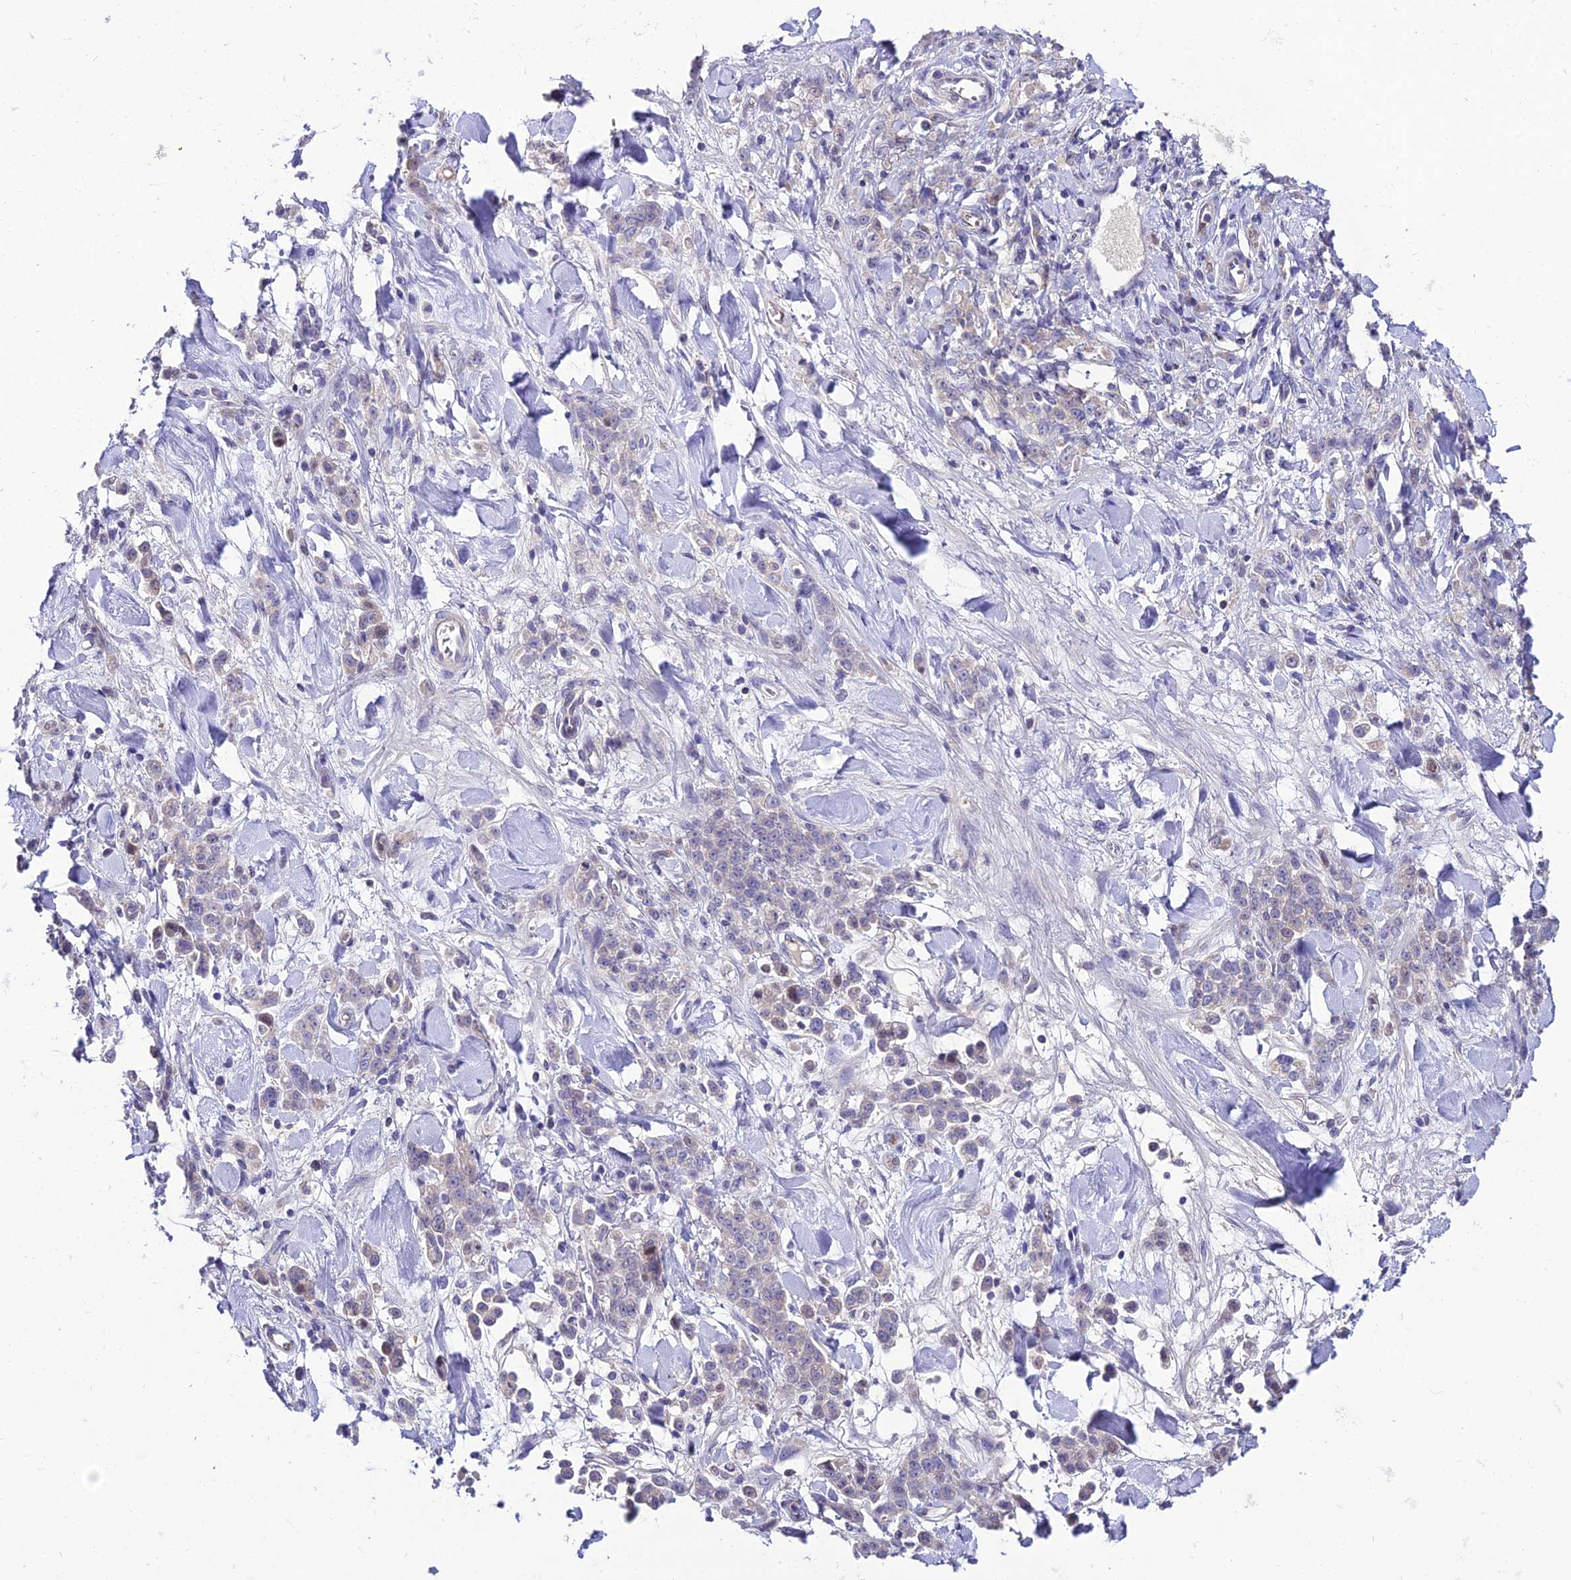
{"staining": {"intensity": "negative", "quantity": "none", "location": "none"}, "tissue": "stomach cancer", "cell_type": "Tumor cells", "image_type": "cancer", "snomed": [{"axis": "morphology", "description": "Normal tissue, NOS"}, {"axis": "morphology", "description": "Adenocarcinoma, NOS"}, {"axis": "topography", "description": "Stomach"}], "caption": "Adenocarcinoma (stomach) stained for a protein using immunohistochemistry (IHC) displays no staining tumor cells.", "gene": "SHQ1", "patient": {"sex": "male", "age": 82}}